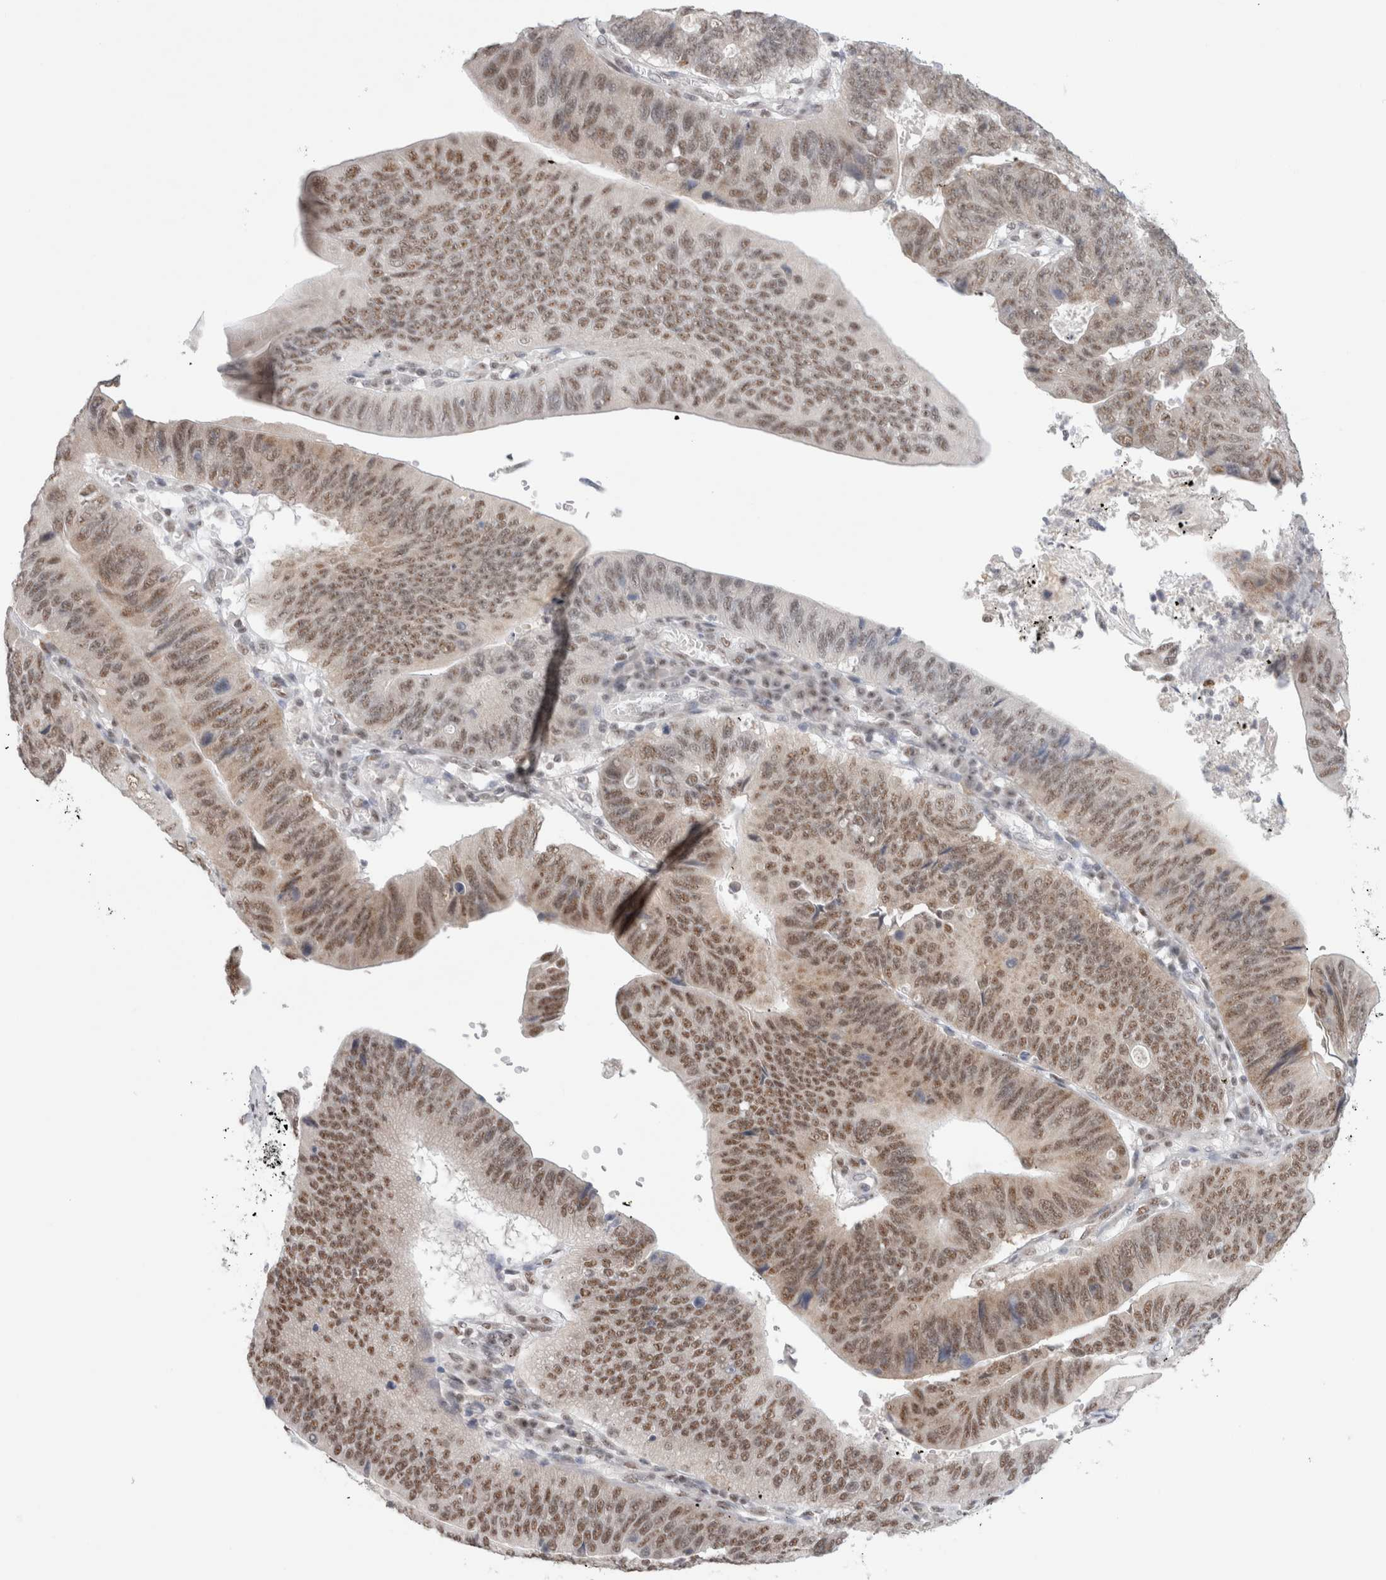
{"staining": {"intensity": "moderate", "quantity": ">75%", "location": "nuclear"}, "tissue": "stomach cancer", "cell_type": "Tumor cells", "image_type": "cancer", "snomed": [{"axis": "morphology", "description": "Adenocarcinoma, NOS"}, {"axis": "topography", "description": "Stomach"}], "caption": "Approximately >75% of tumor cells in stomach cancer reveal moderate nuclear protein staining as visualized by brown immunohistochemical staining.", "gene": "TRMT12", "patient": {"sex": "male", "age": 59}}